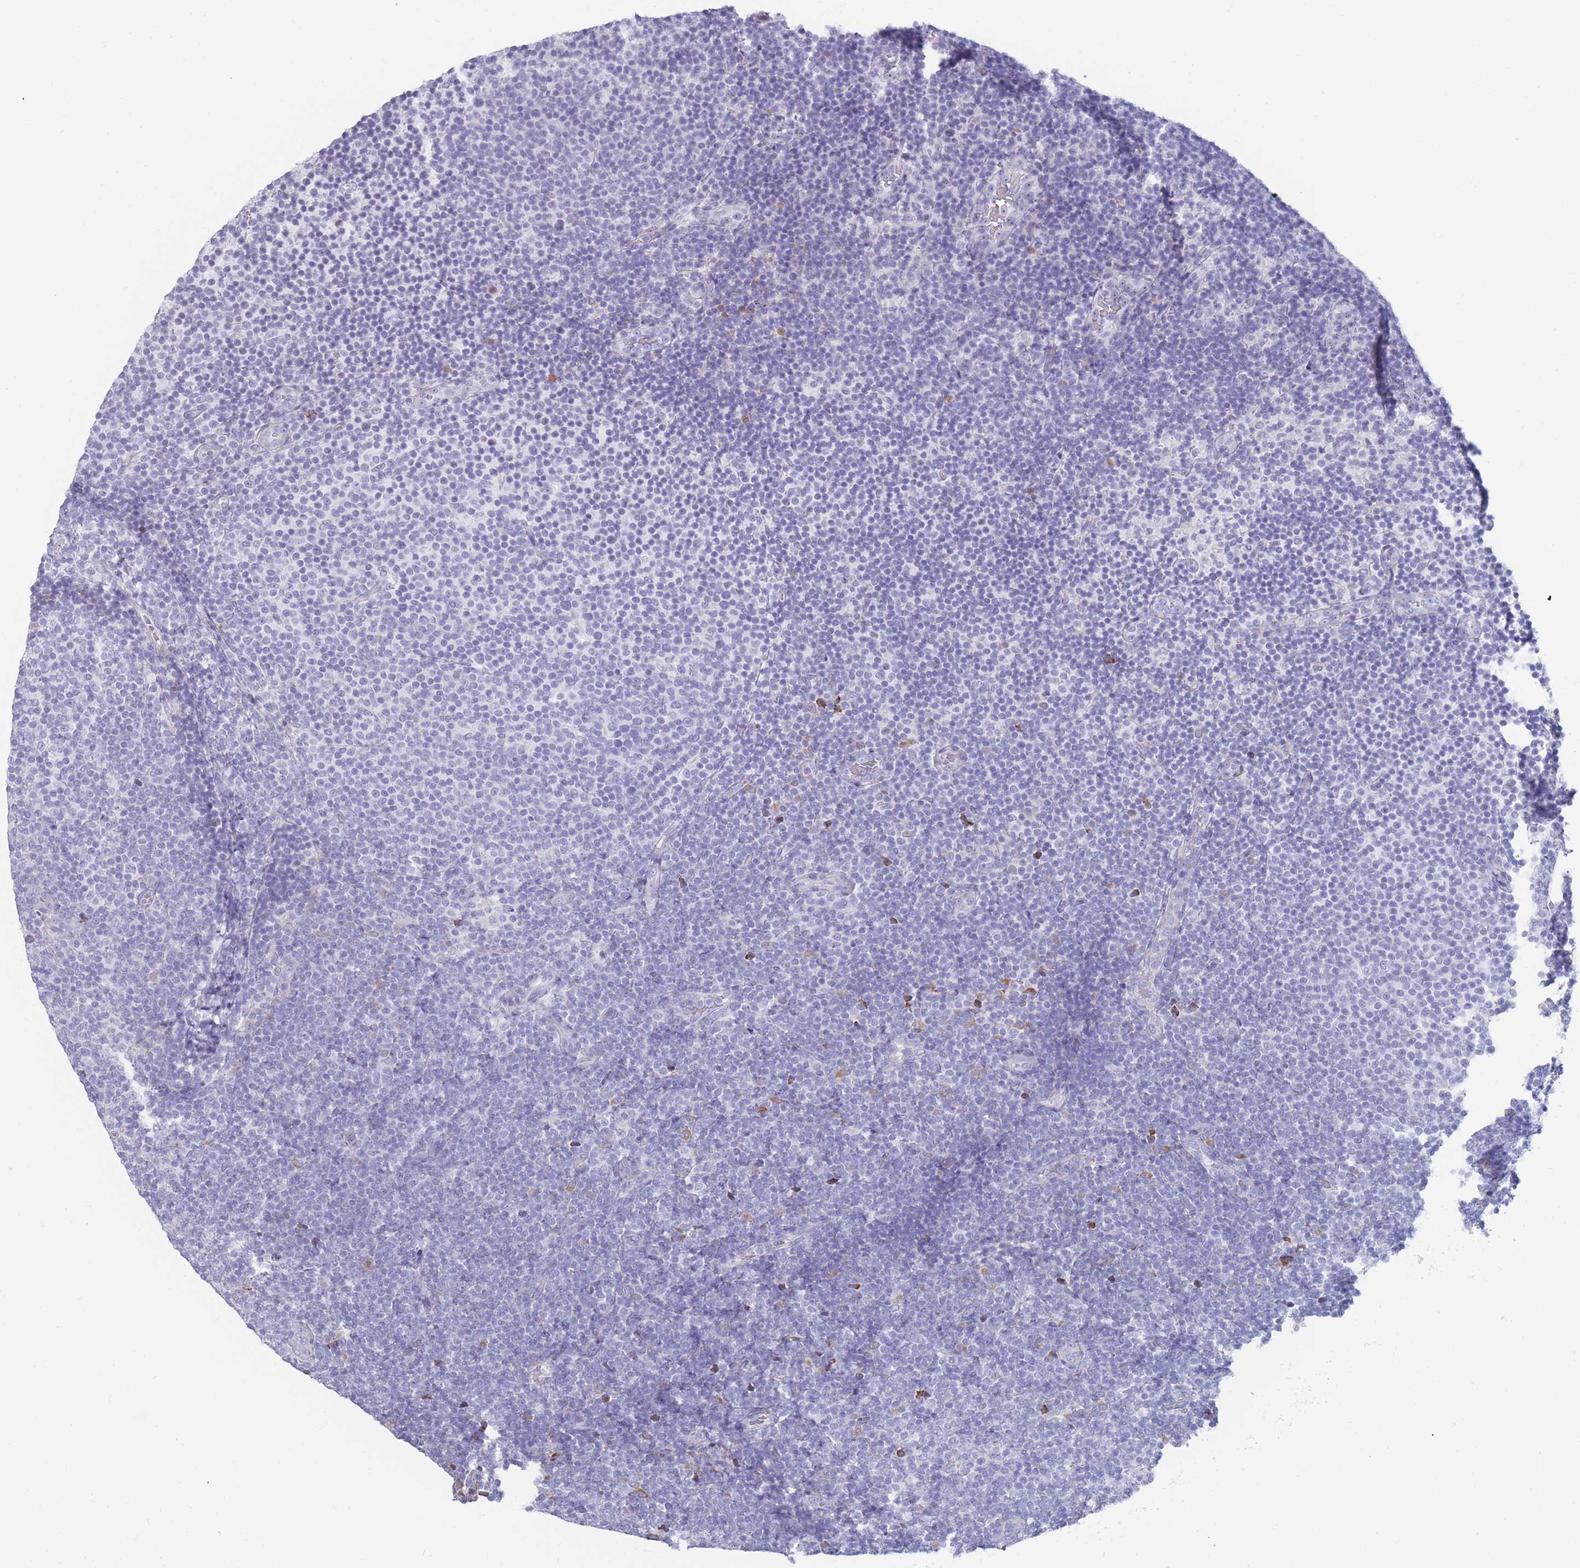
{"staining": {"intensity": "negative", "quantity": "none", "location": "none"}, "tissue": "lymphoma", "cell_type": "Tumor cells", "image_type": "cancer", "snomed": [{"axis": "morphology", "description": "Malignant lymphoma, non-Hodgkin's type, Low grade"}, {"axis": "topography", "description": "Lymph node"}], "caption": "Malignant lymphoma, non-Hodgkin's type (low-grade) was stained to show a protein in brown. There is no significant expression in tumor cells. (DAB immunohistochemistry (IHC) visualized using brightfield microscopy, high magnification).", "gene": "ST8SIA5", "patient": {"sex": "male", "age": 66}}